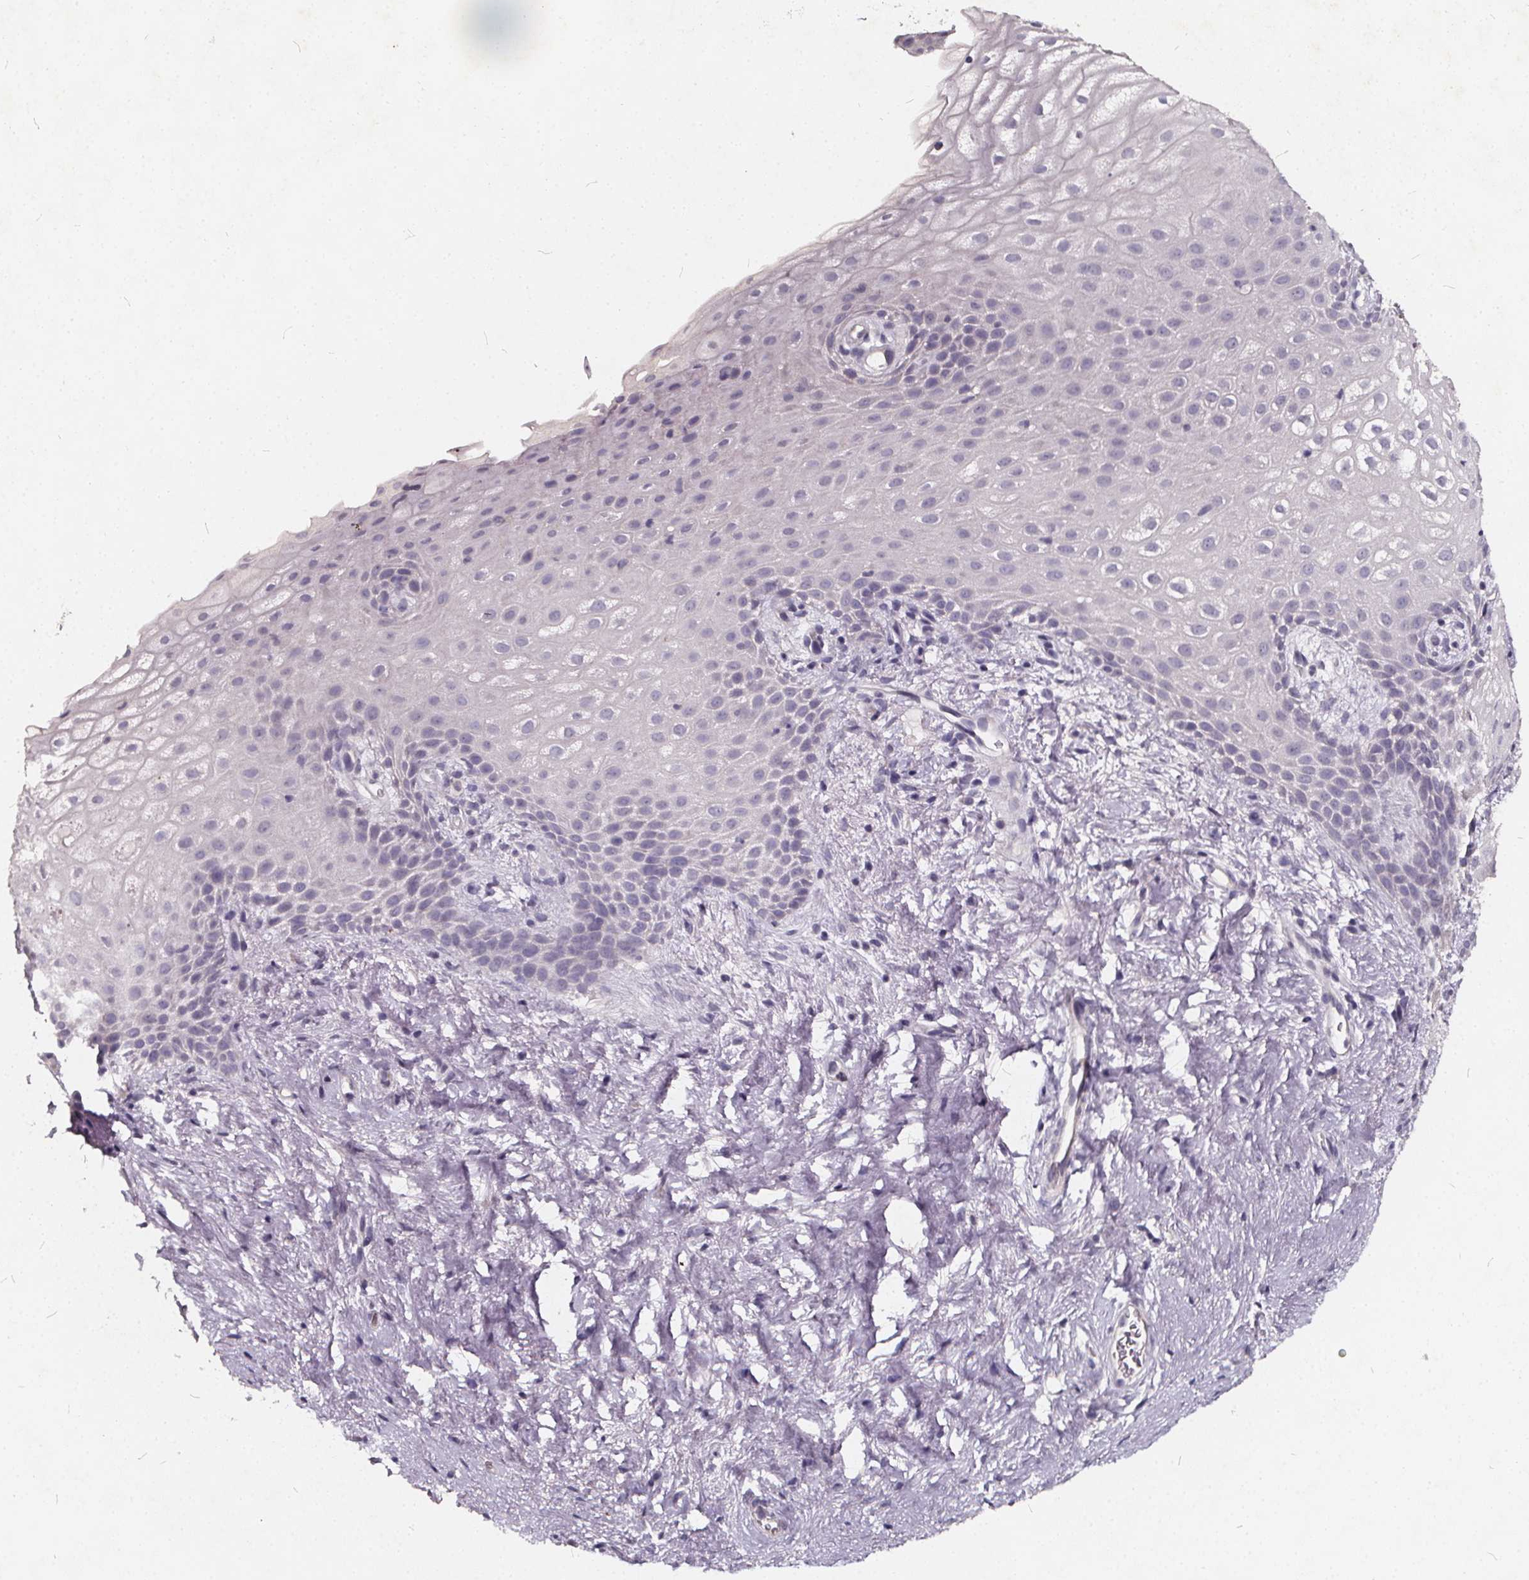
{"staining": {"intensity": "negative", "quantity": "none", "location": "none"}, "tissue": "skin", "cell_type": "Epidermal cells", "image_type": "normal", "snomed": [{"axis": "morphology", "description": "Normal tissue, NOS"}, {"axis": "topography", "description": "Anal"}], "caption": "This histopathology image is of benign skin stained with immunohistochemistry to label a protein in brown with the nuclei are counter-stained blue. There is no expression in epidermal cells.", "gene": "TSPAN14", "patient": {"sex": "female", "age": 46}}